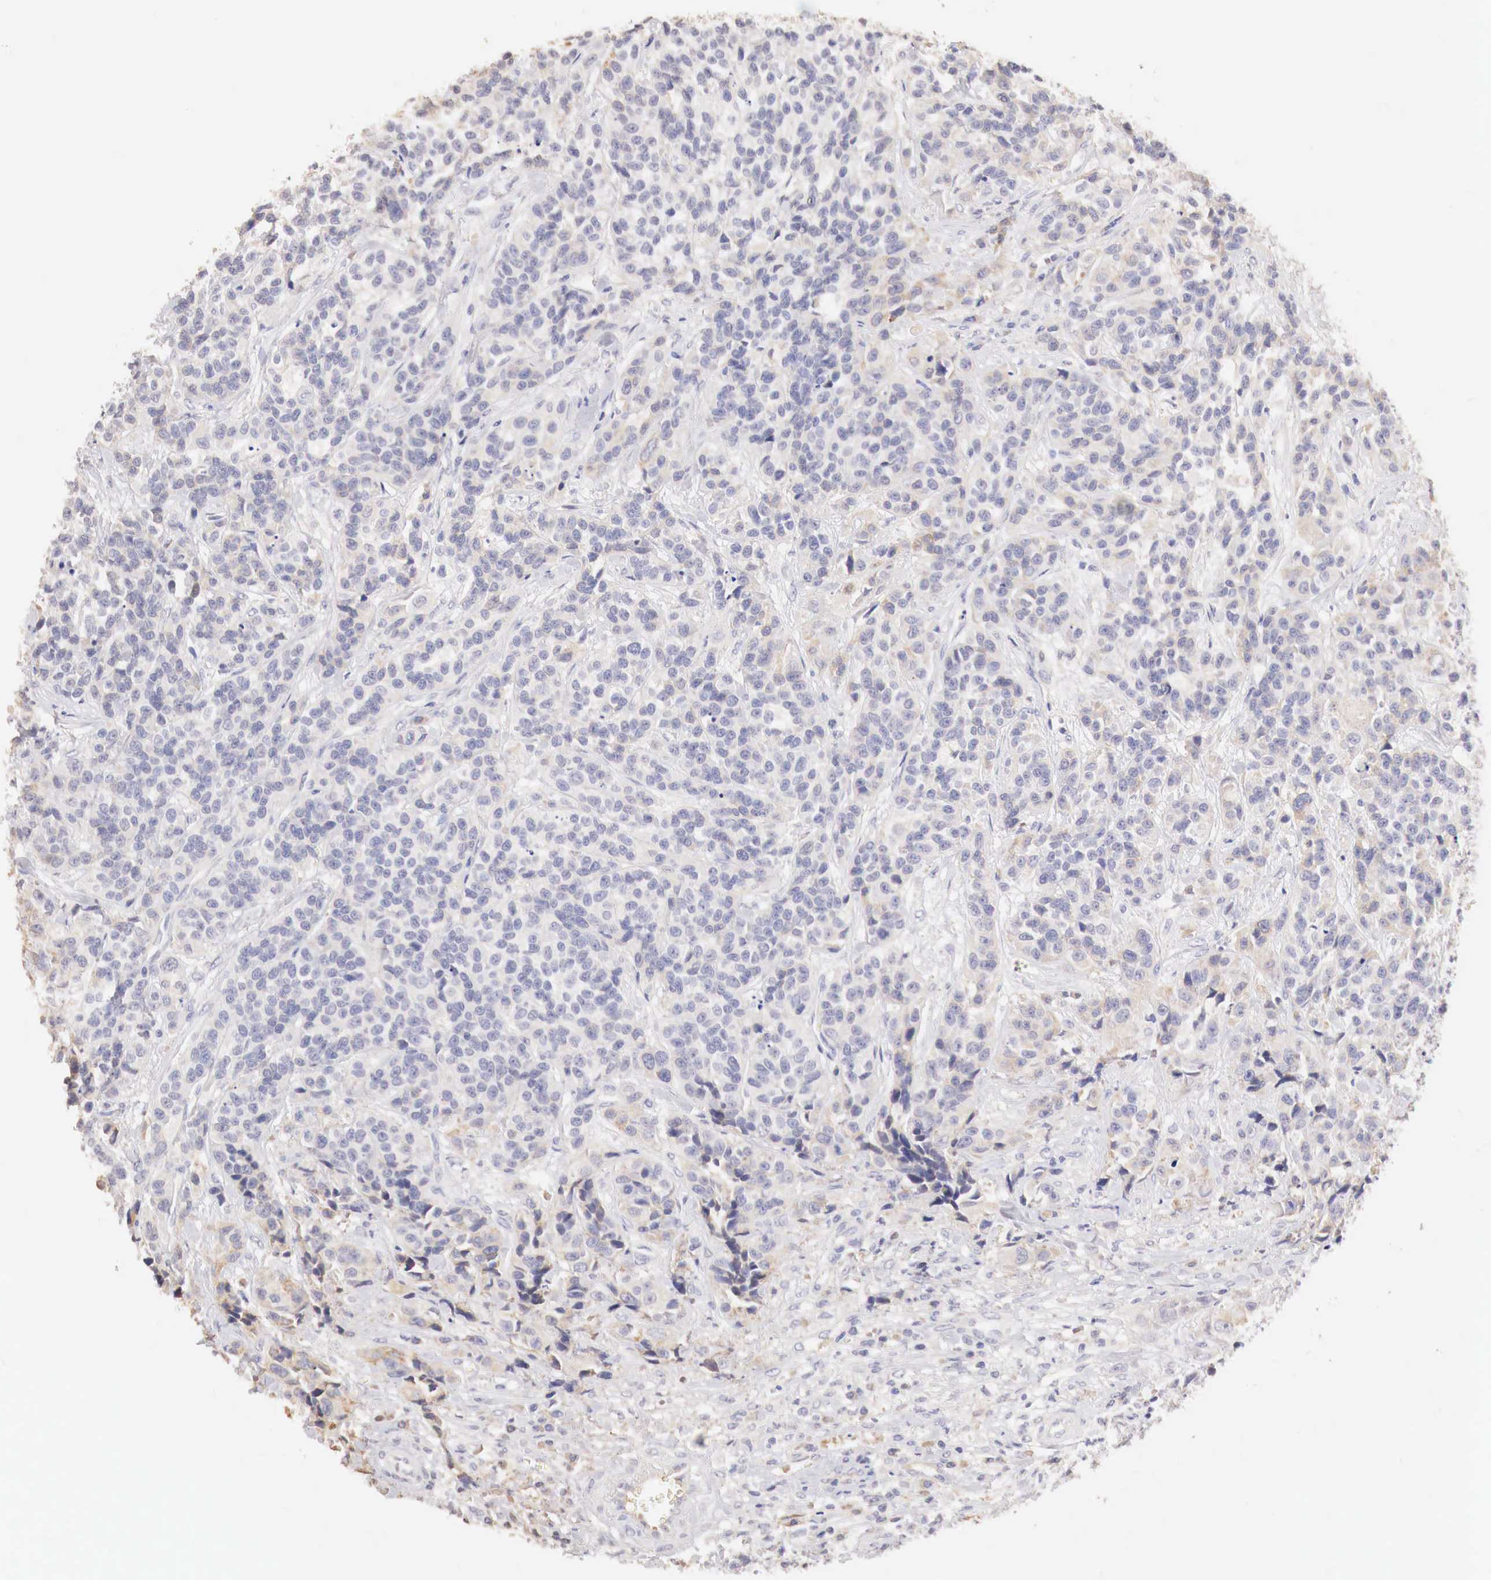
{"staining": {"intensity": "weak", "quantity": "25%-75%", "location": "cytoplasmic/membranous"}, "tissue": "urothelial cancer", "cell_type": "Tumor cells", "image_type": "cancer", "snomed": [{"axis": "morphology", "description": "Urothelial carcinoma, High grade"}, {"axis": "topography", "description": "Urinary bladder"}], "caption": "Tumor cells demonstrate weak cytoplasmic/membranous expression in approximately 25%-75% of cells in urothelial cancer. (DAB (3,3'-diaminobenzidine) IHC, brown staining for protein, blue staining for nuclei).", "gene": "GATA1", "patient": {"sex": "female", "age": 81}}